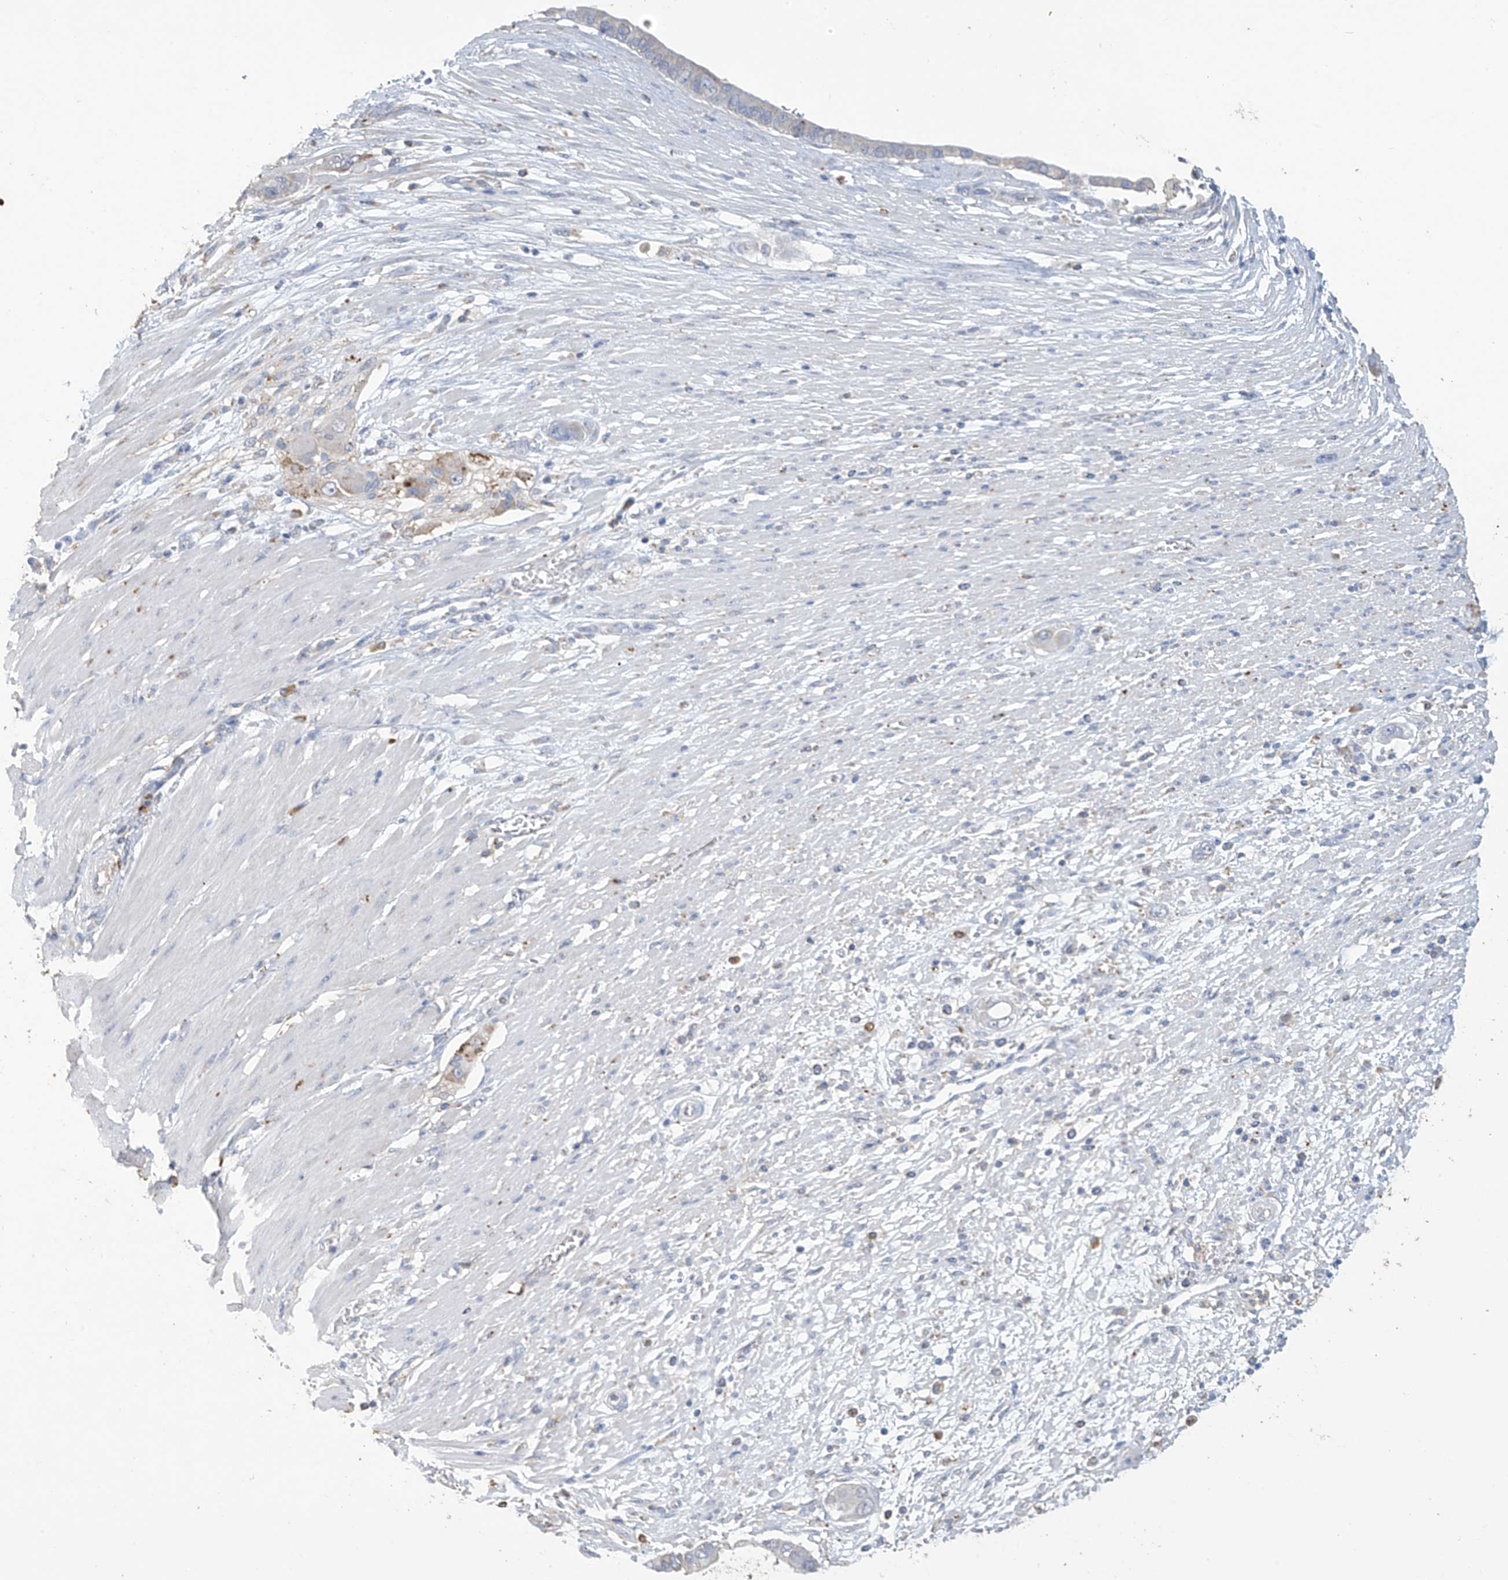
{"staining": {"intensity": "negative", "quantity": "none", "location": "none"}, "tissue": "pancreatic cancer", "cell_type": "Tumor cells", "image_type": "cancer", "snomed": [{"axis": "morphology", "description": "Adenocarcinoma, NOS"}, {"axis": "topography", "description": "Pancreas"}], "caption": "Tumor cells show no significant protein positivity in pancreatic adenocarcinoma.", "gene": "OGT", "patient": {"sex": "male", "age": 68}}